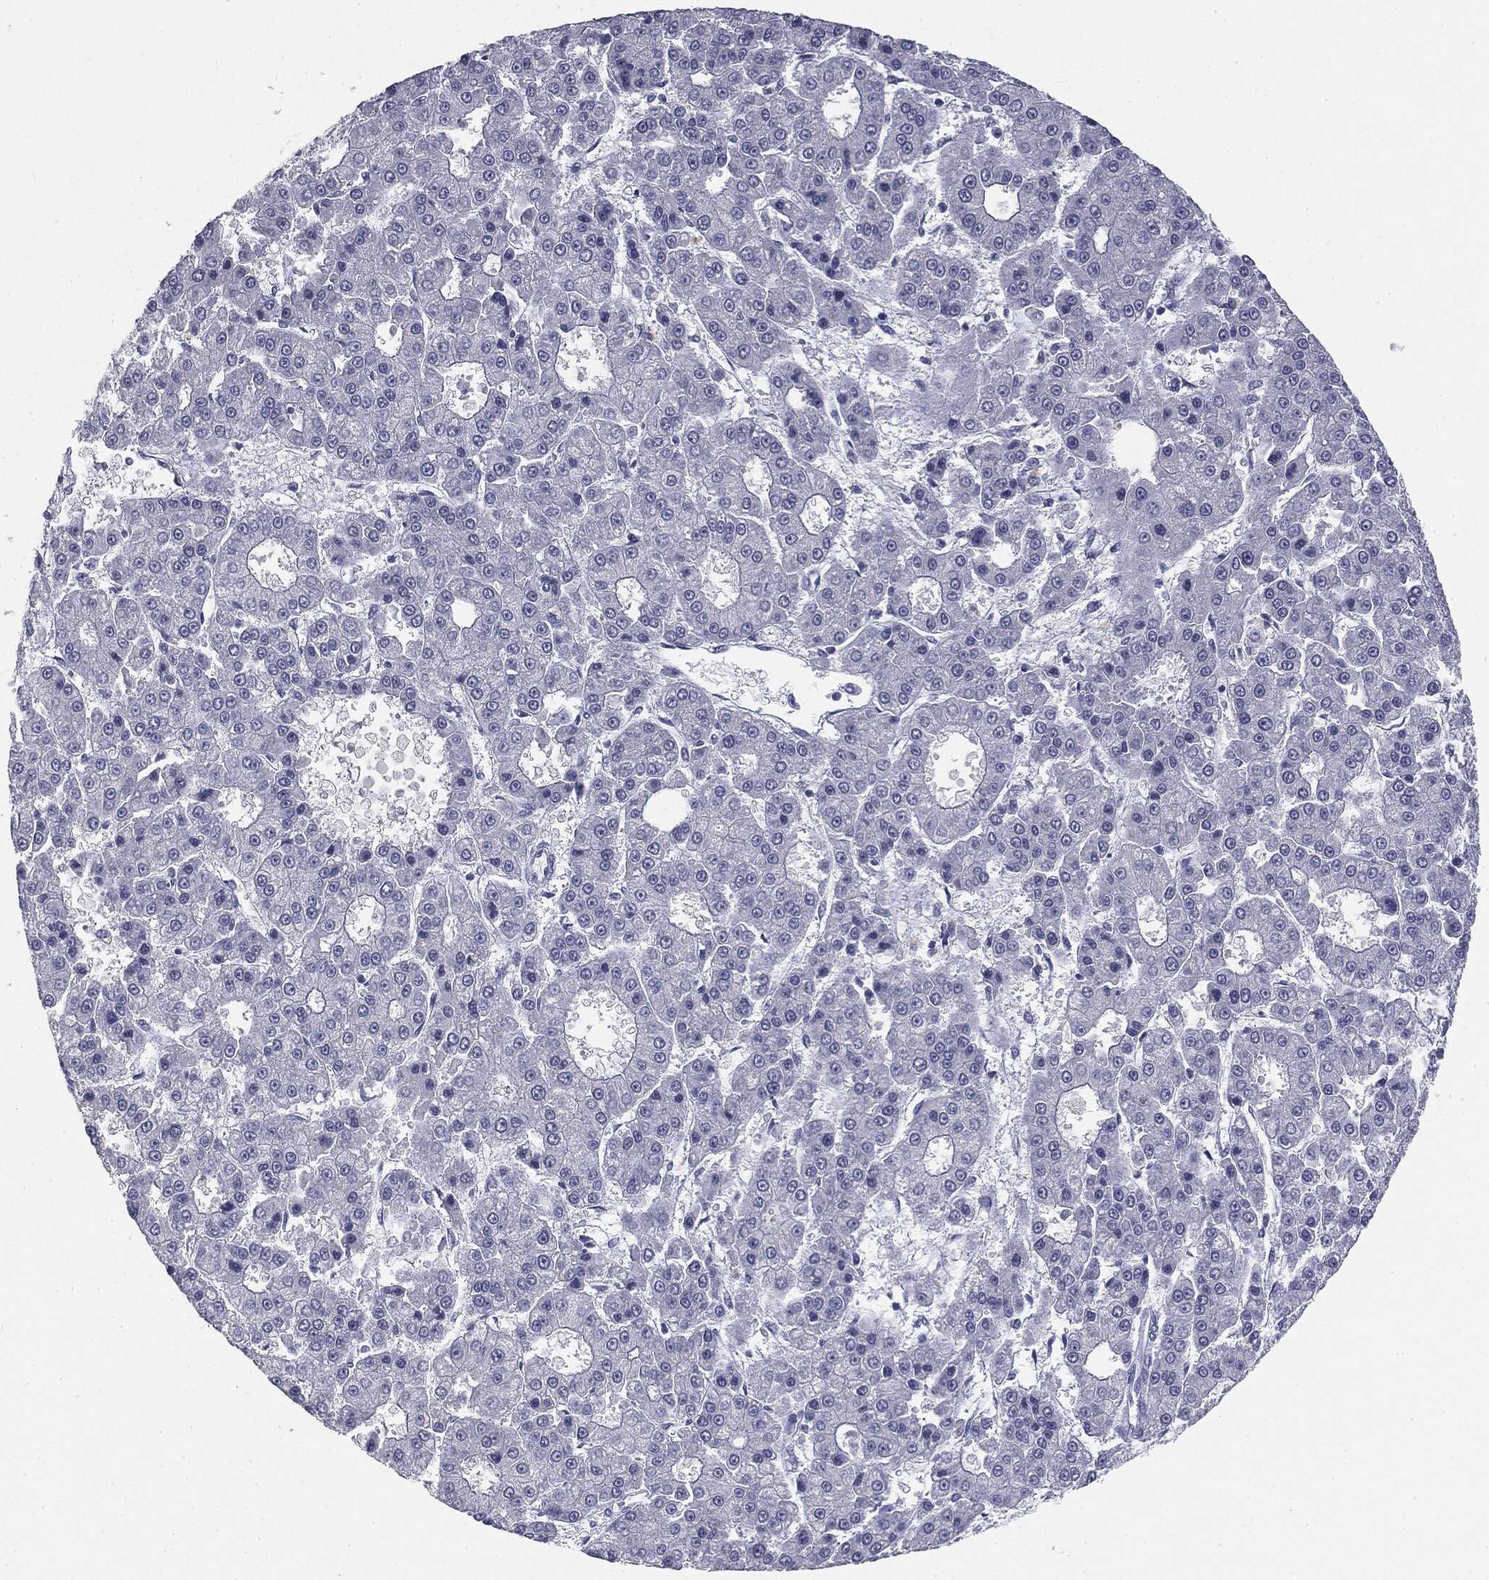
{"staining": {"intensity": "negative", "quantity": "none", "location": "none"}, "tissue": "liver cancer", "cell_type": "Tumor cells", "image_type": "cancer", "snomed": [{"axis": "morphology", "description": "Carcinoma, Hepatocellular, NOS"}, {"axis": "topography", "description": "Liver"}], "caption": "Immunohistochemical staining of human liver hepatocellular carcinoma exhibits no significant staining in tumor cells.", "gene": "MUC1", "patient": {"sex": "male", "age": 70}}